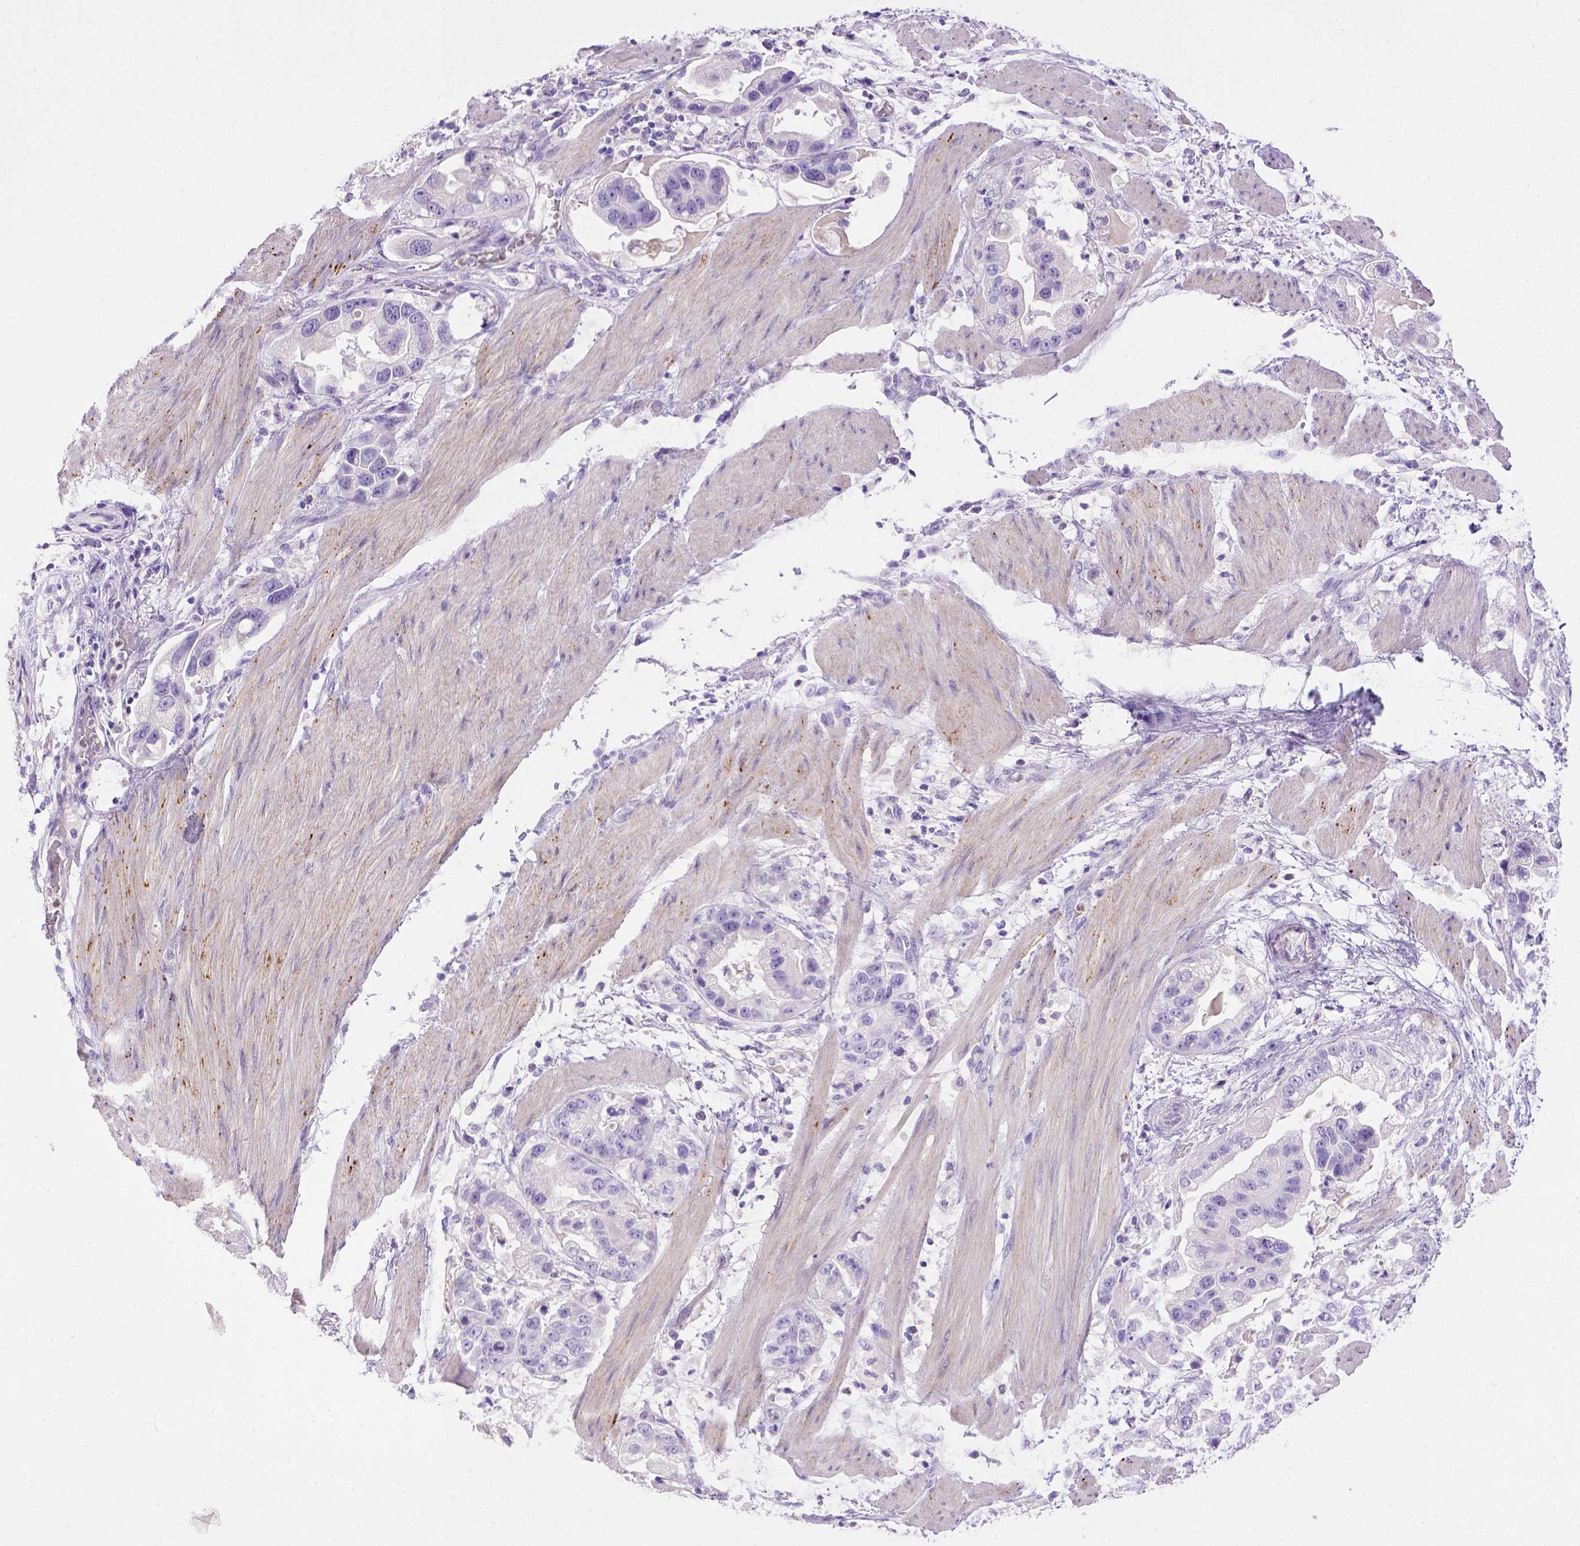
{"staining": {"intensity": "negative", "quantity": "none", "location": "none"}, "tissue": "stomach cancer", "cell_type": "Tumor cells", "image_type": "cancer", "snomed": [{"axis": "morphology", "description": "Adenocarcinoma, NOS"}, {"axis": "topography", "description": "Stomach"}], "caption": "A histopathology image of adenocarcinoma (stomach) stained for a protein reveals no brown staining in tumor cells.", "gene": "BAAT", "patient": {"sex": "male", "age": 59}}